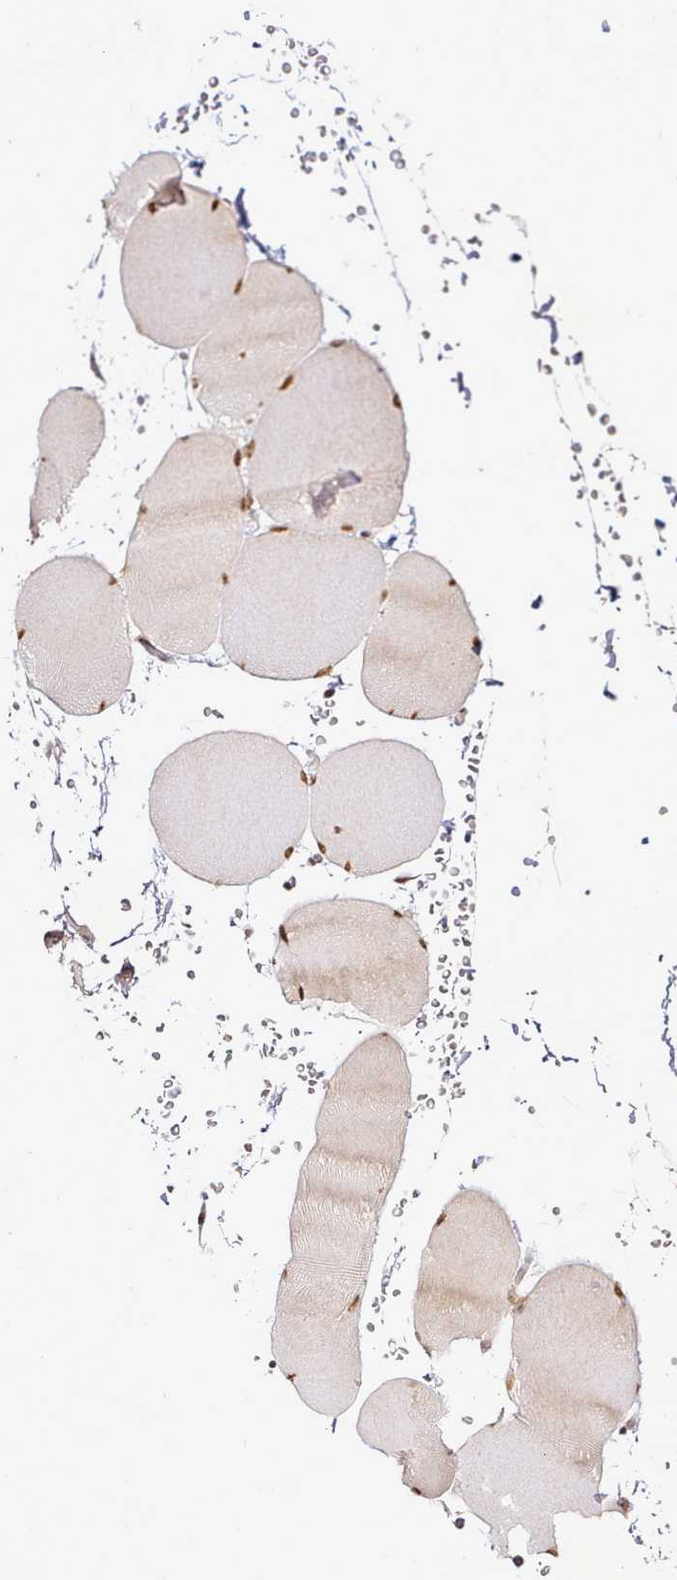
{"staining": {"intensity": "strong", "quantity": ">75%", "location": "nuclear"}, "tissue": "skeletal muscle", "cell_type": "Myocytes", "image_type": "normal", "snomed": [{"axis": "morphology", "description": "Normal tissue, NOS"}, {"axis": "topography", "description": "Skeletal muscle"}, {"axis": "topography", "description": "Head-Neck"}], "caption": "Immunohistochemistry (IHC) histopathology image of unremarkable human skeletal muscle stained for a protein (brown), which exhibits high levels of strong nuclear expression in about >75% of myocytes.", "gene": "SYT15B", "patient": {"sex": "male", "age": 66}}